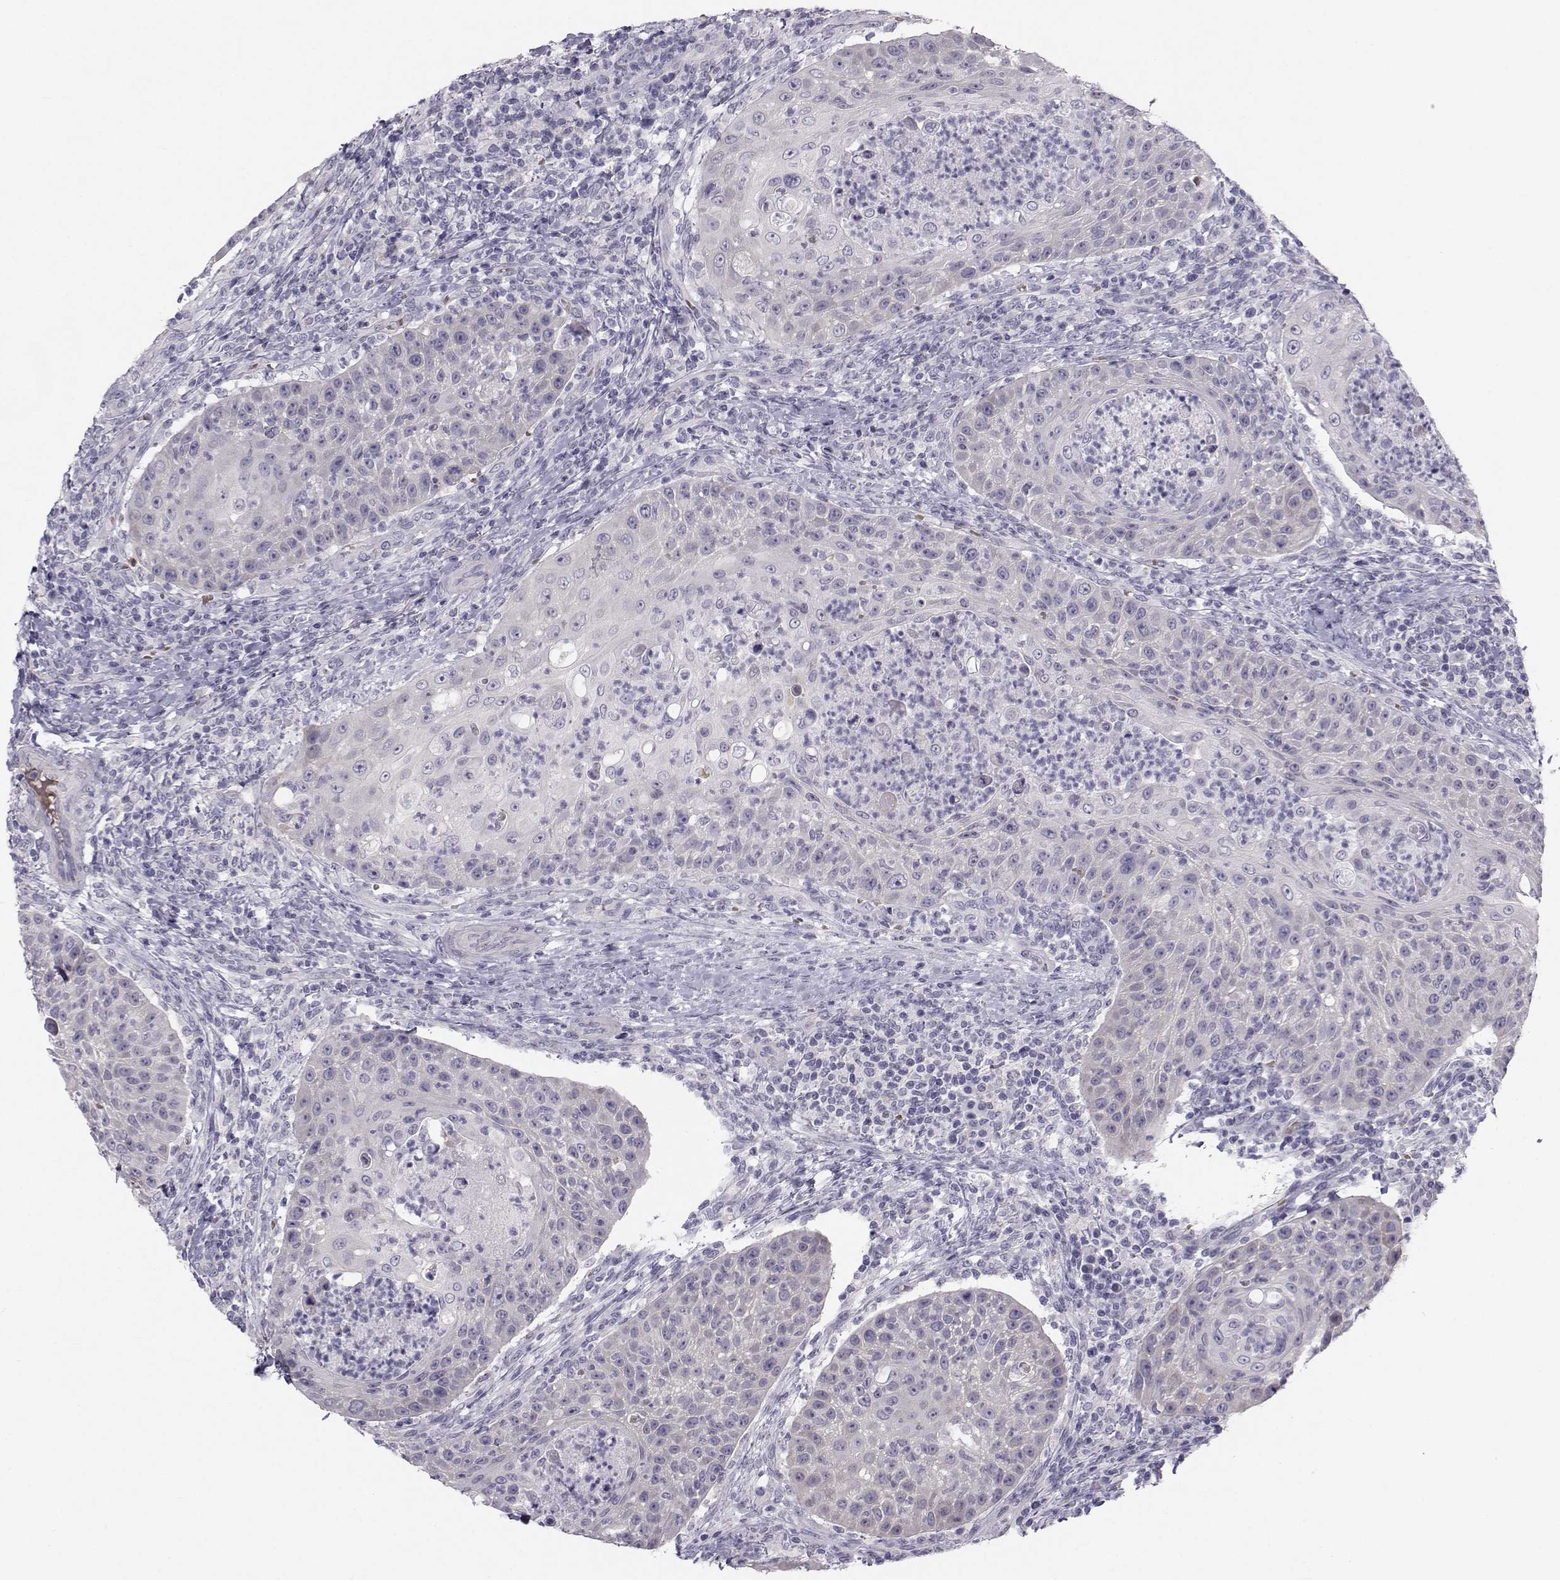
{"staining": {"intensity": "negative", "quantity": "none", "location": "none"}, "tissue": "head and neck cancer", "cell_type": "Tumor cells", "image_type": "cancer", "snomed": [{"axis": "morphology", "description": "Squamous cell carcinoma, NOS"}, {"axis": "topography", "description": "Head-Neck"}], "caption": "An immunohistochemistry (IHC) photomicrograph of head and neck squamous cell carcinoma is shown. There is no staining in tumor cells of head and neck squamous cell carcinoma.", "gene": "GARIN3", "patient": {"sex": "male", "age": 69}}